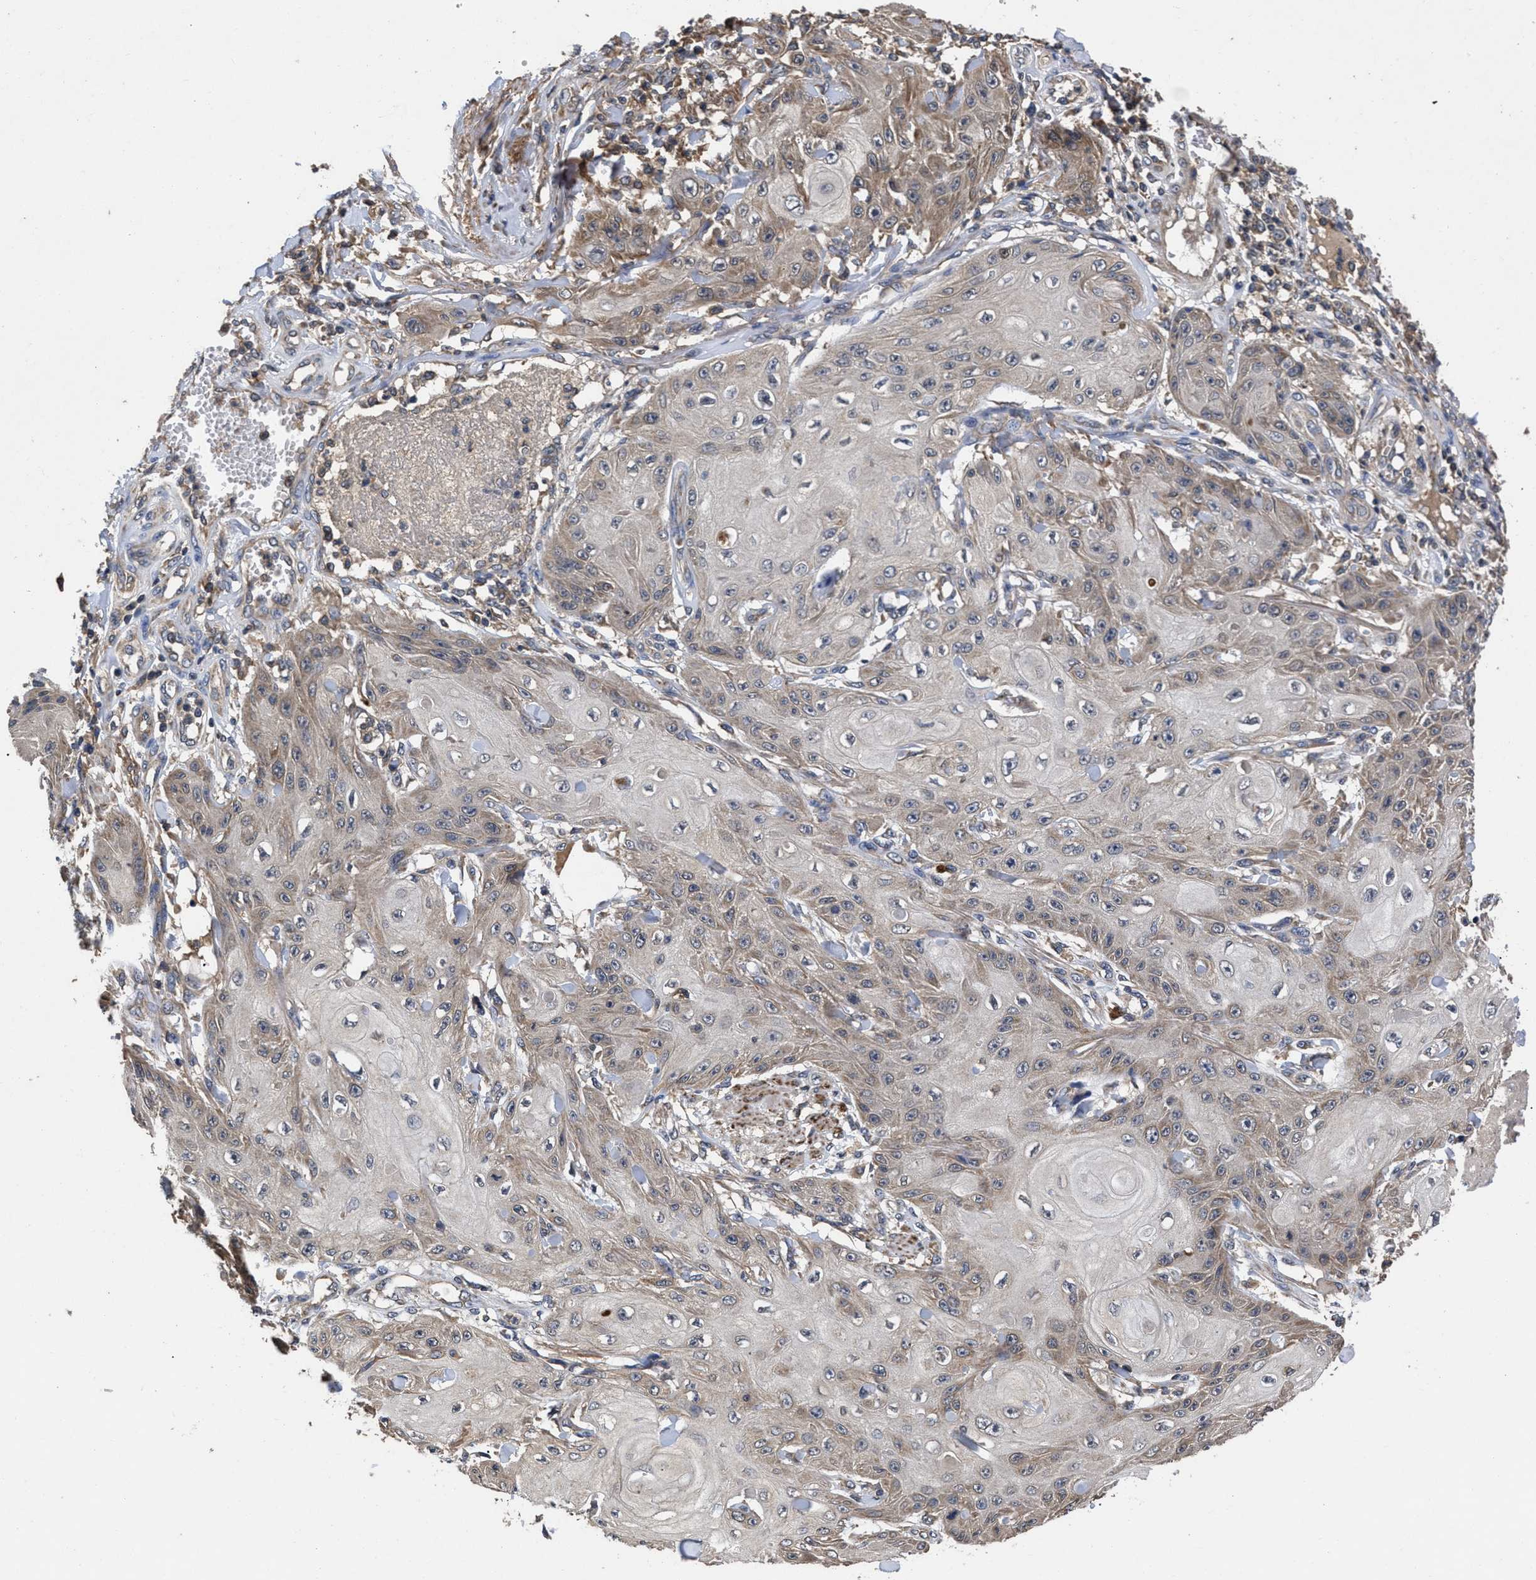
{"staining": {"intensity": "weak", "quantity": "25%-75%", "location": "cytoplasmic/membranous"}, "tissue": "skin cancer", "cell_type": "Tumor cells", "image_type": "cancer", "snomed": [{"axis": "morphology", "description": "Squamous cell carcinoma, NOS"}, {"axis": "topography", "description": "Skin"}], "caption": "Immunohistochemical staining of skin cancer (squamous cell carcinoma) shows low levels of weak cytoplasmic/membranous protein positivity in approximately 25%-75% of tumor cells.", "gene": "LRRC3", "patient": {"sex": "male", "age": 74}}